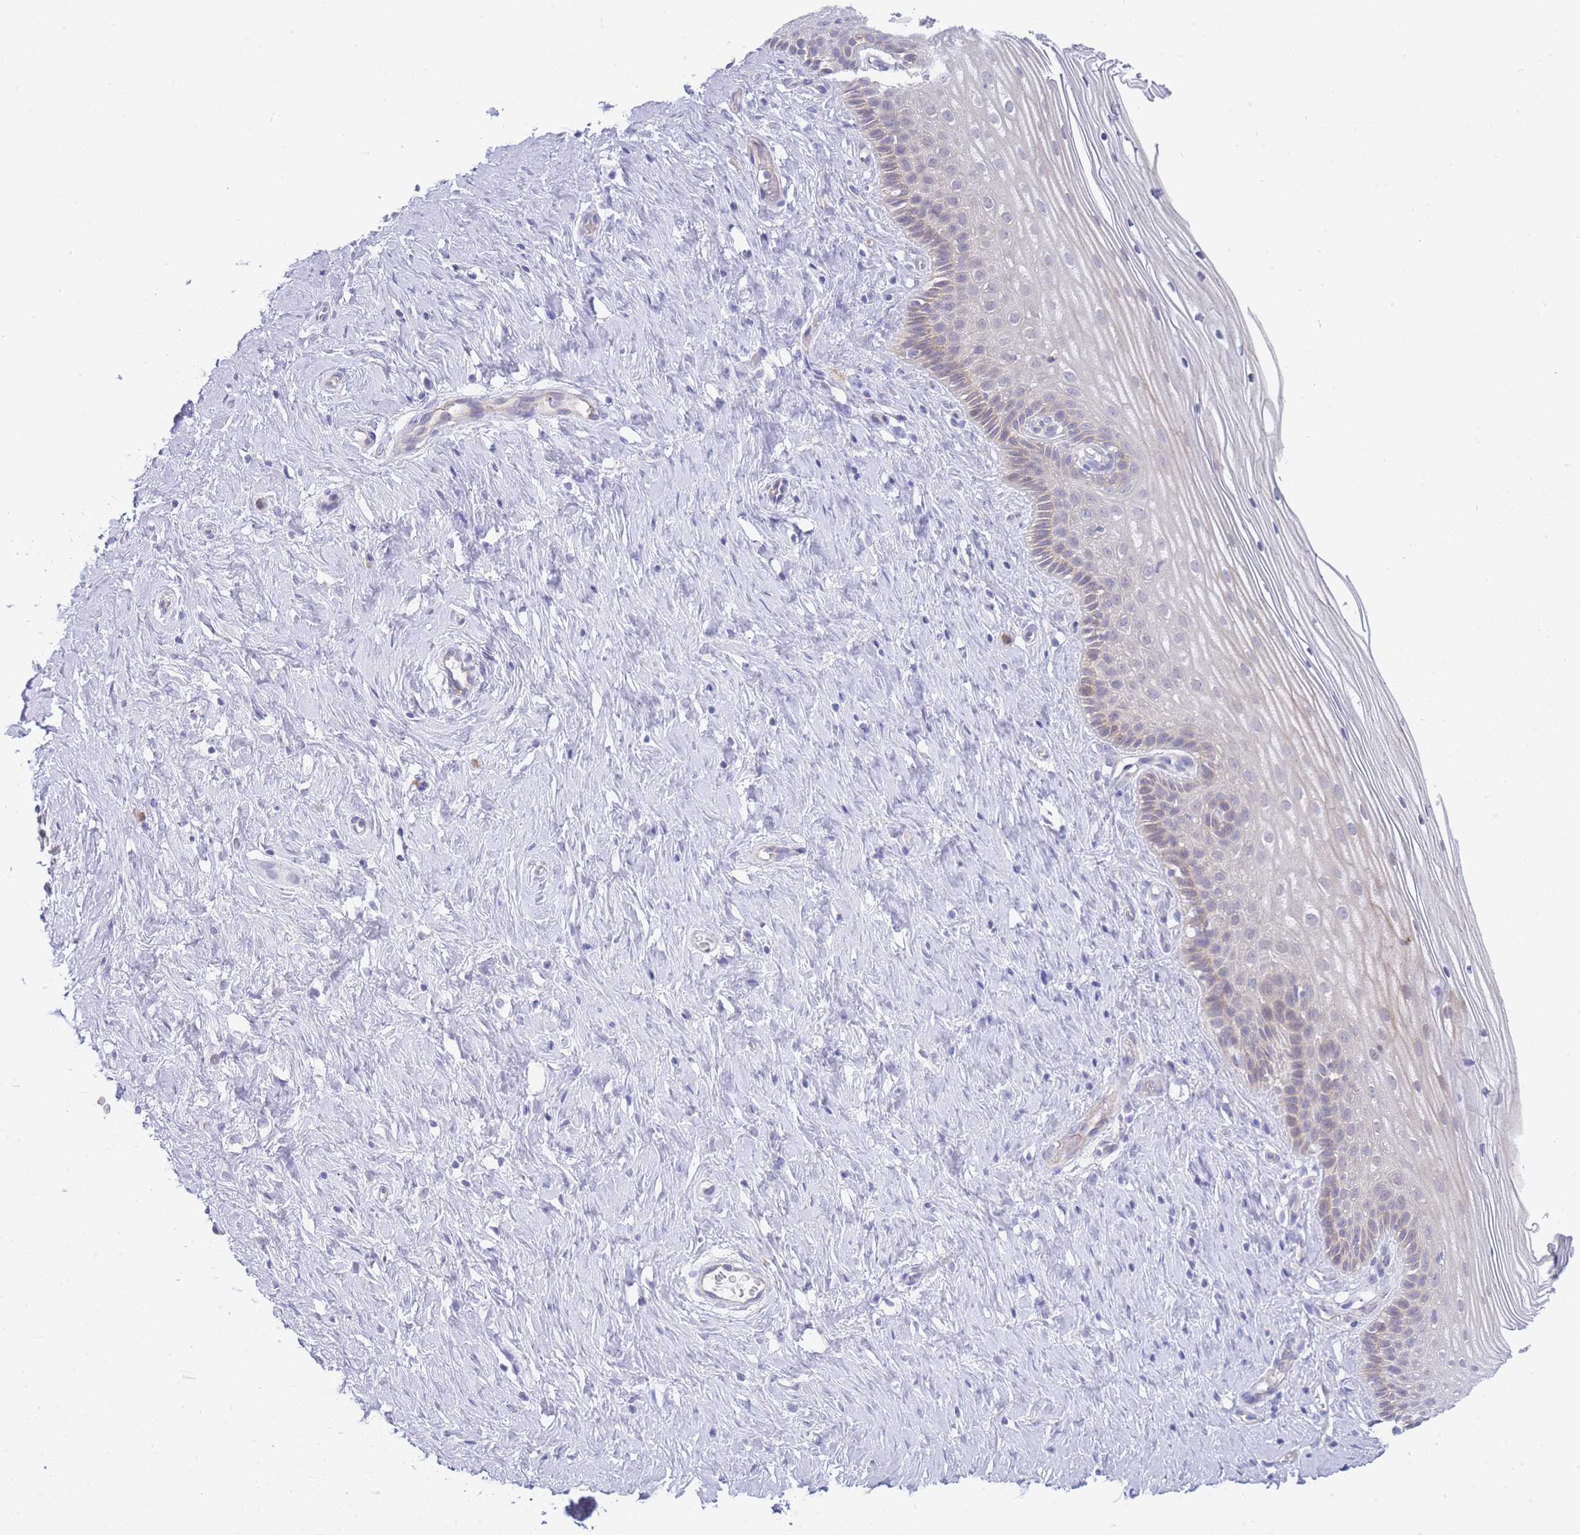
{"staining": {"intensity": "weak", "quantity": "<25%", "location": "cytoplasmic/membranous"}, "tissue": "cervix", "cell_type": "Squamous epithelial cells", "image_type": "normal", "snomed": [{"axis": "morphology", "description": "Normal tissue, NOS"}, {"axis": "topography", "description": "Cervix"}], "caption": "Micrograph shows no protein positivity in squamous epithelial cells of unremarkable cervix.", "gene": "ZNF510", "patient": {"sex": "female", "age": 33}}